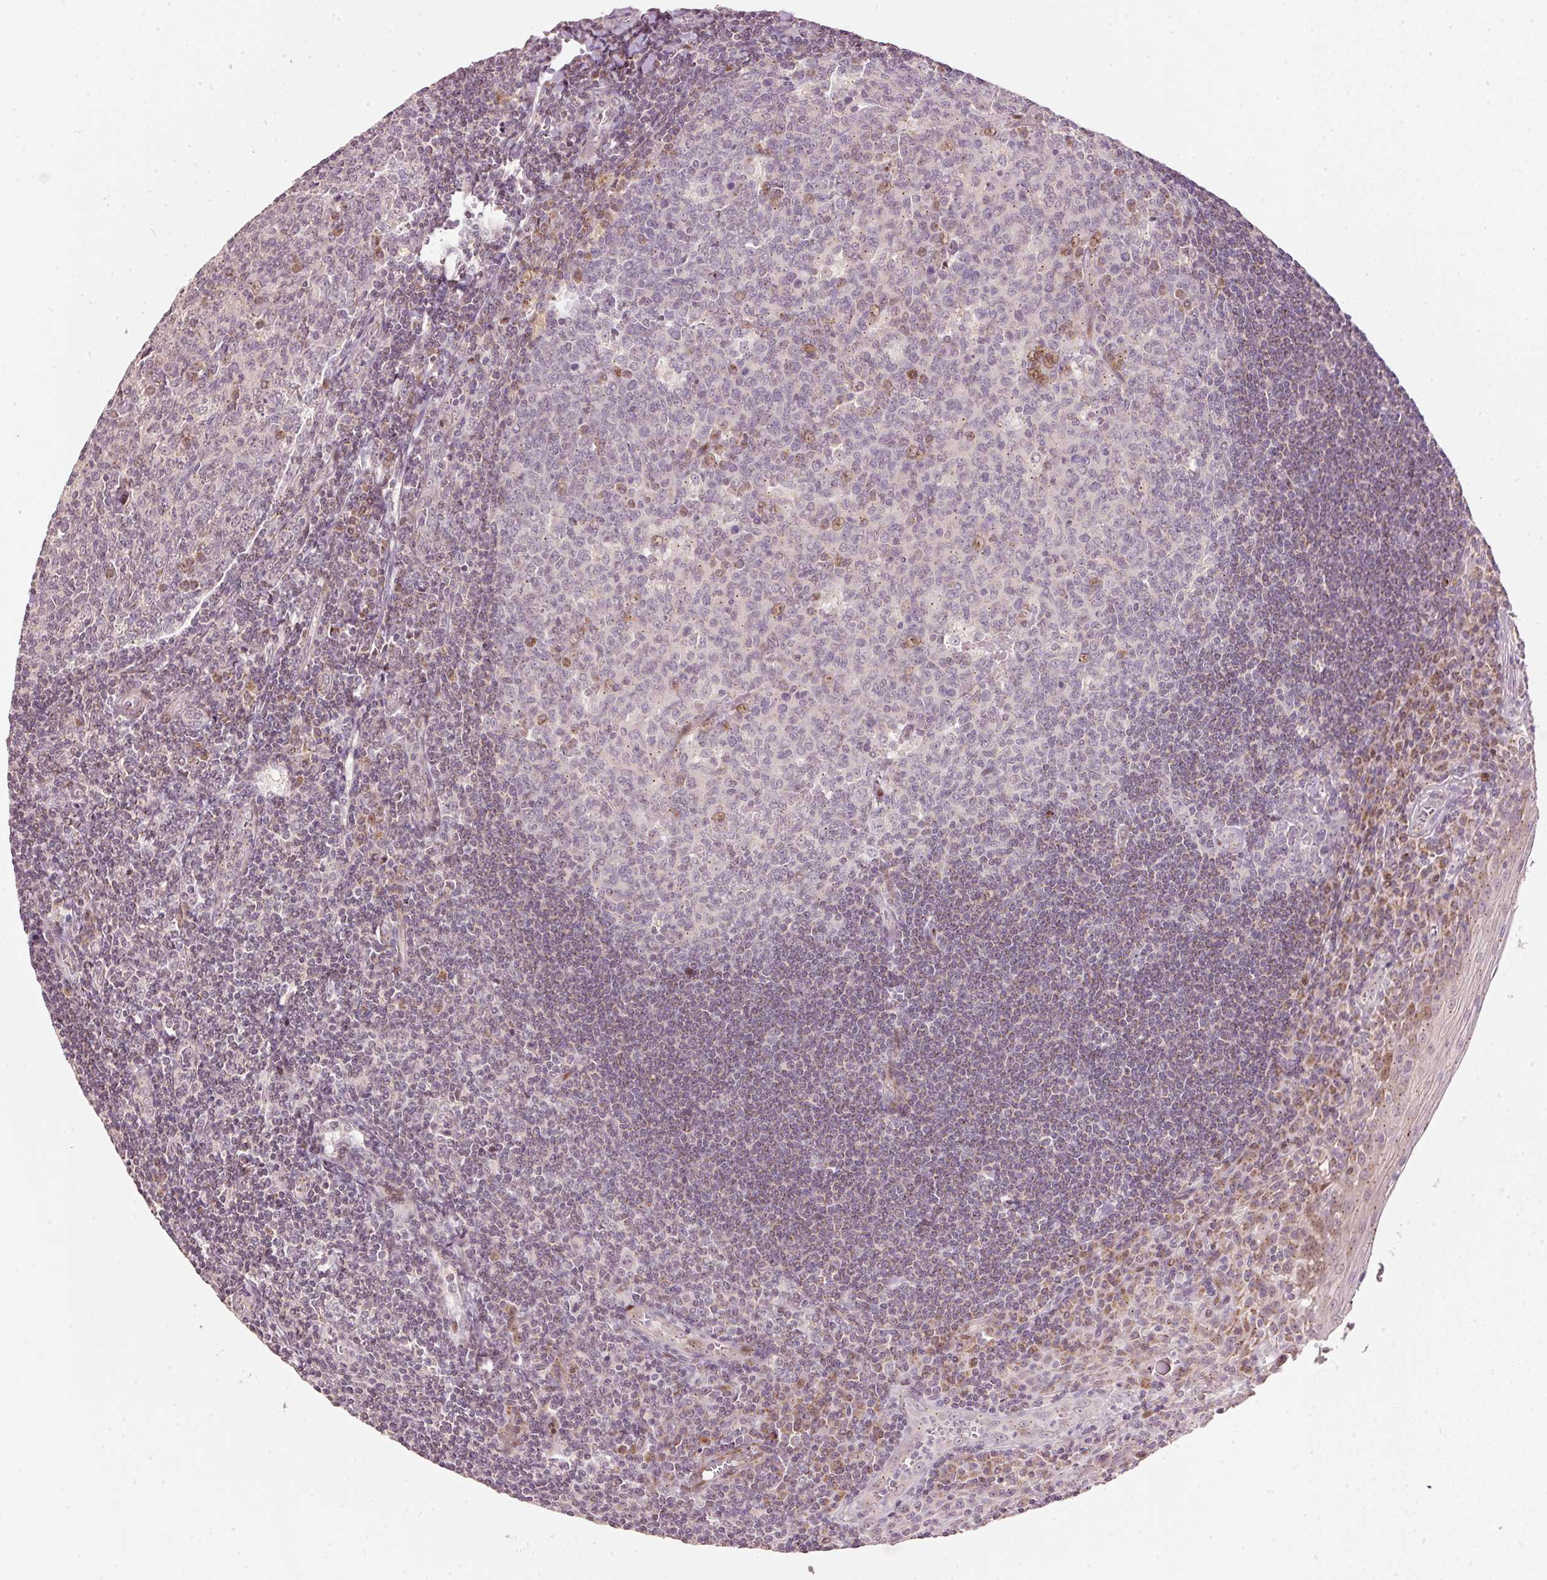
{"staining": {"intensity": "moderate", "quantity": "<25%", "location": "nuclear"}, "tissue": "tonsil", "cell_type": "Germinal center cells", "image_type": "normal", "snomed": [{"axis": "morphology", "description": "Normal tissue, NOS"}, {"axis": "topography", "description": "Tonsil"}], "caption": "Moderate nuclear positivity is seen in approximately <25% of germinal center cells in normal tonsil. (DAB (3,3'-diaminobenzidine) IHC with brightfield microscopy, high magnification).", "gene": "TOB2", "patient": {"sex": "male", "age": 27}}